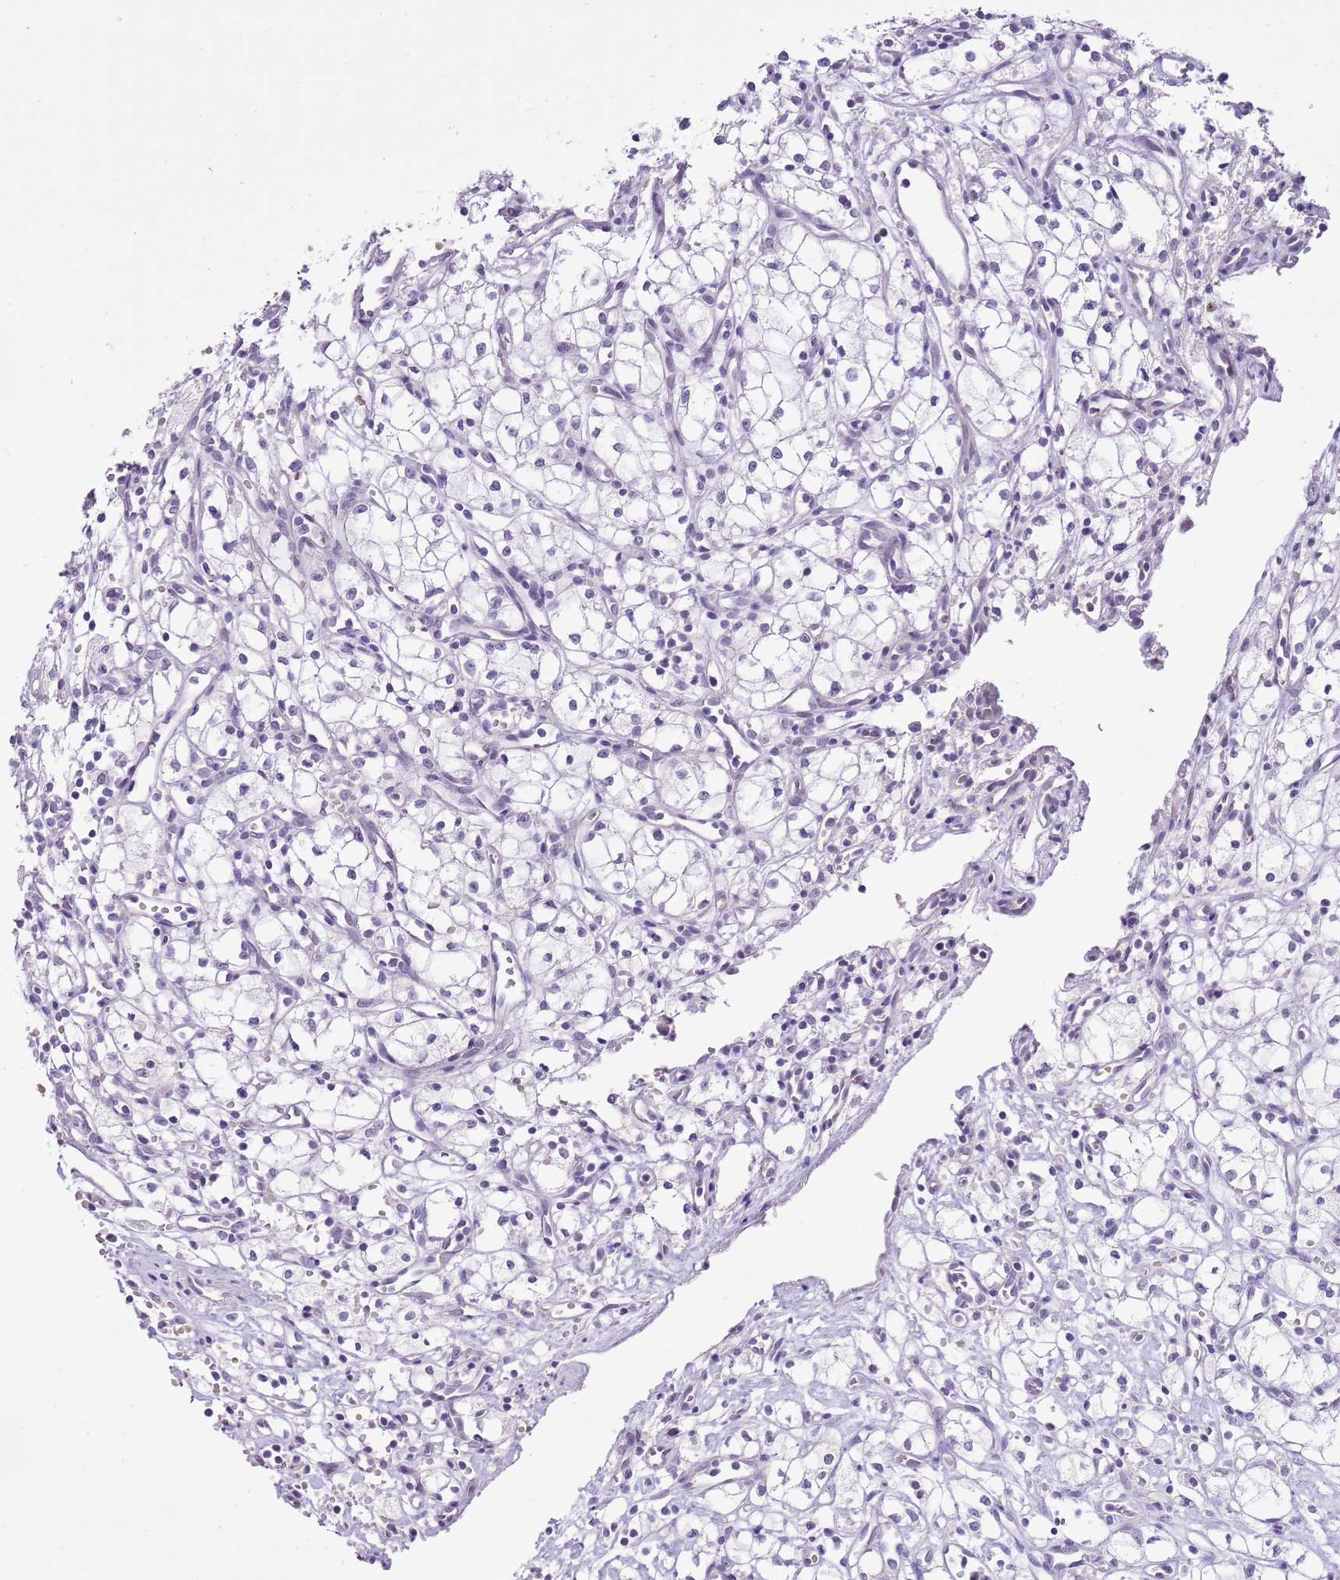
{"staining": {"intensity": "negative", "quantity": "none", "location": "none"}, "tissue": "renal cancer", "cell_type": "Tumor cells", "image_type": "cancer", "snomed": [{"axis": "morphology", "description": "Adenocarcinoma, NOS"}, {"axis": "topography", "description": "Kidney"}], "caption": "This photomicrograph is of adenocarcinoma (renal) stained with immunohistochemistry to label a protein in brown with the nuclei are counter-stained blue. There is no positivity in tumor cells.", "gene": "XPO7", "patient": {"sex": "male", "age": 59}}